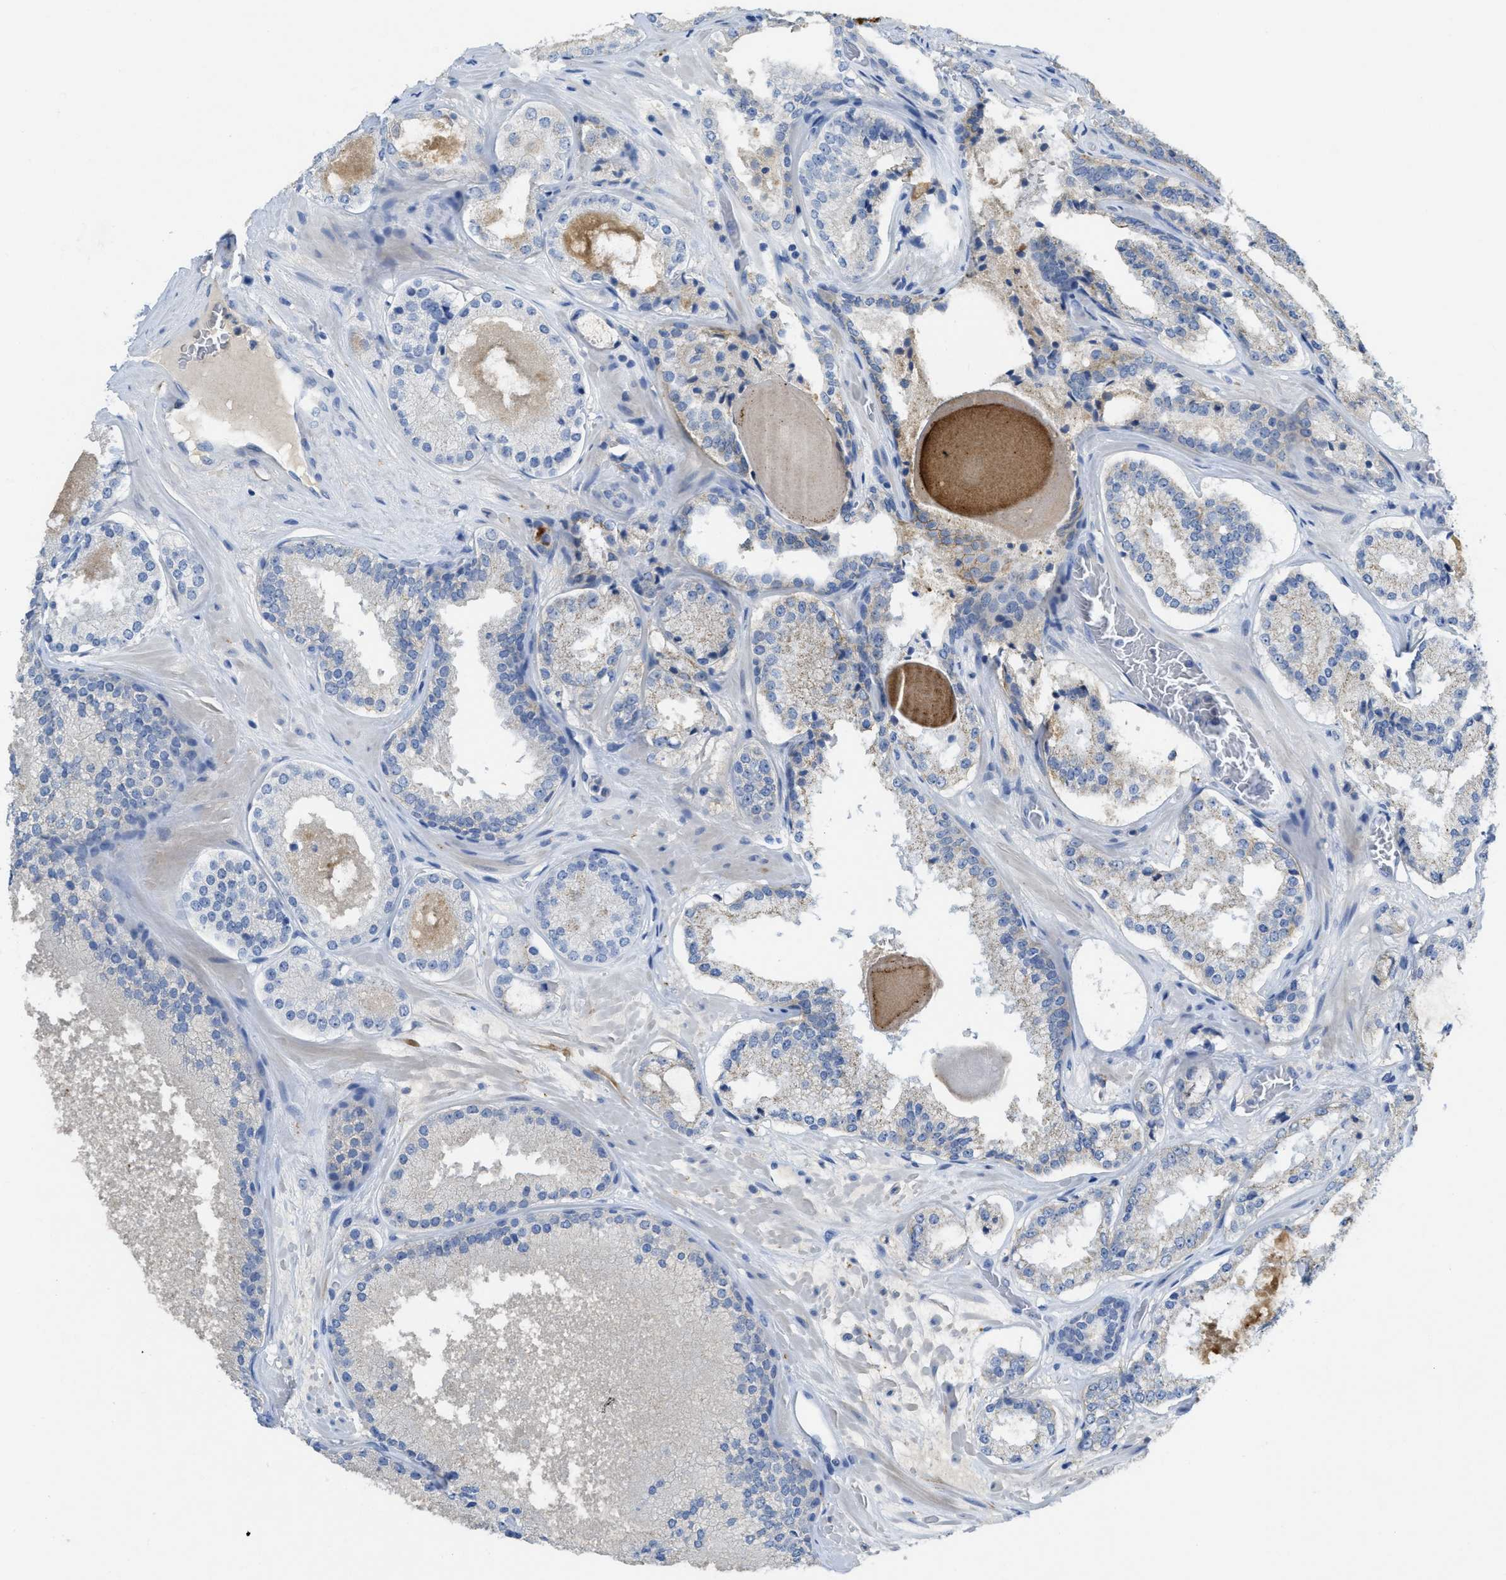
{"staining": {"intensity": "negative", "quantity": "none", "location": "none"}, "tissue": "prostate cancer", "cell_type": "Tumor cells", "image_type": "cancer", "snomed": [{"axis": "morphology", "description": "Adenocarcinoma, High grade"}, {"axis": "topography", "description": "Prostate"}], "caption": "This micrograph is of high-grade adenocarcinoma (prostate) stained with IHC to label a protein in brown with the nuclei are counter-stained blue. There is no staining in tumor cells.", "gene": "CNNM4", "patient": {"sex": "male", "age": 65}}